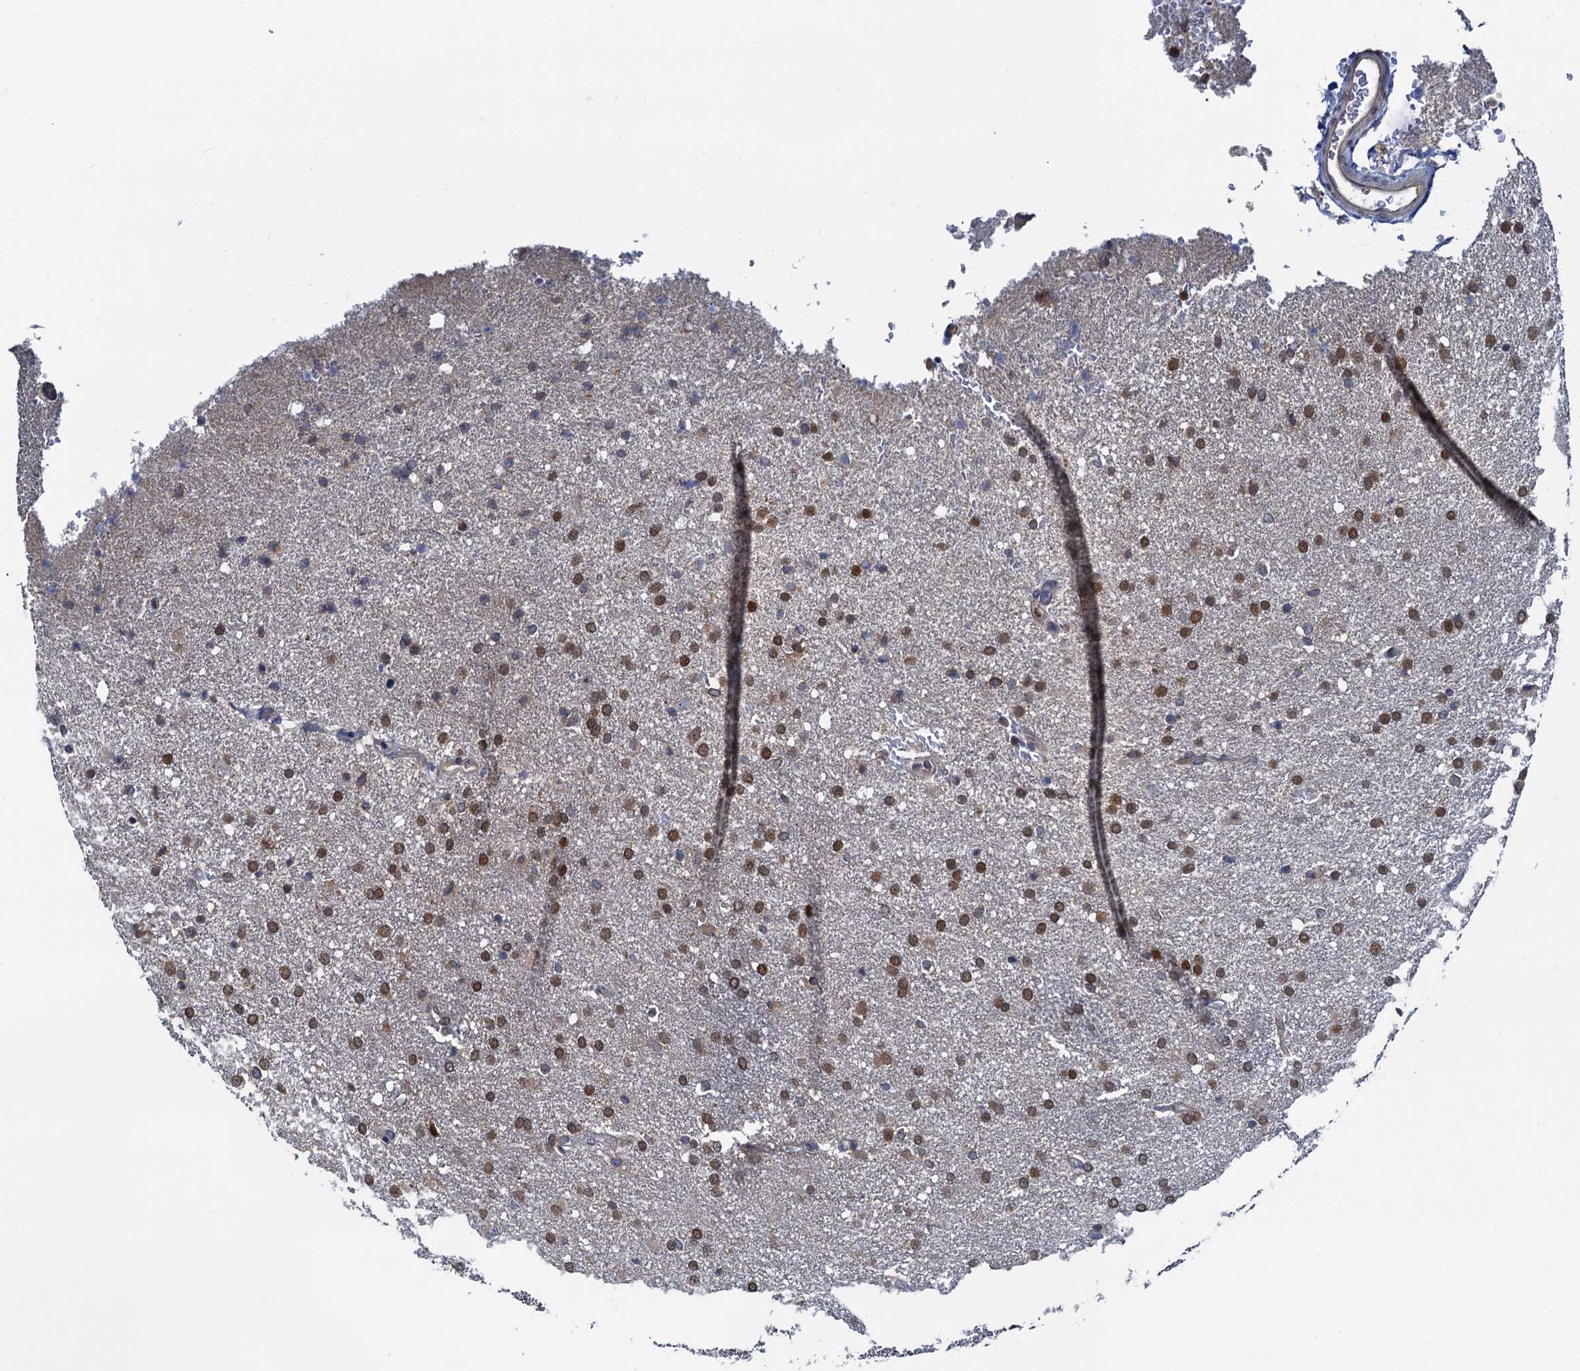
{"staining": {"intensity": "moderate", "quantity": ">75%", "location": "nuclear"}, "tissue": "glioma", "cell_type": "Tumor cells", "image_type": "cancer", "snomed": [{"axis": "morphology", "description": "Glioma, malignant, High grade"}, {"axis": "topography", "description": "Brain"}], "caption": "DAB (3,3'-diaminobenzidine) immunohistochemical staining of glioma exhibits moderate nuclear protein positivity in approximately >75% of tumor cells.", "gene": "RNF125", "patient": {"sex": "male", "age": 72}}